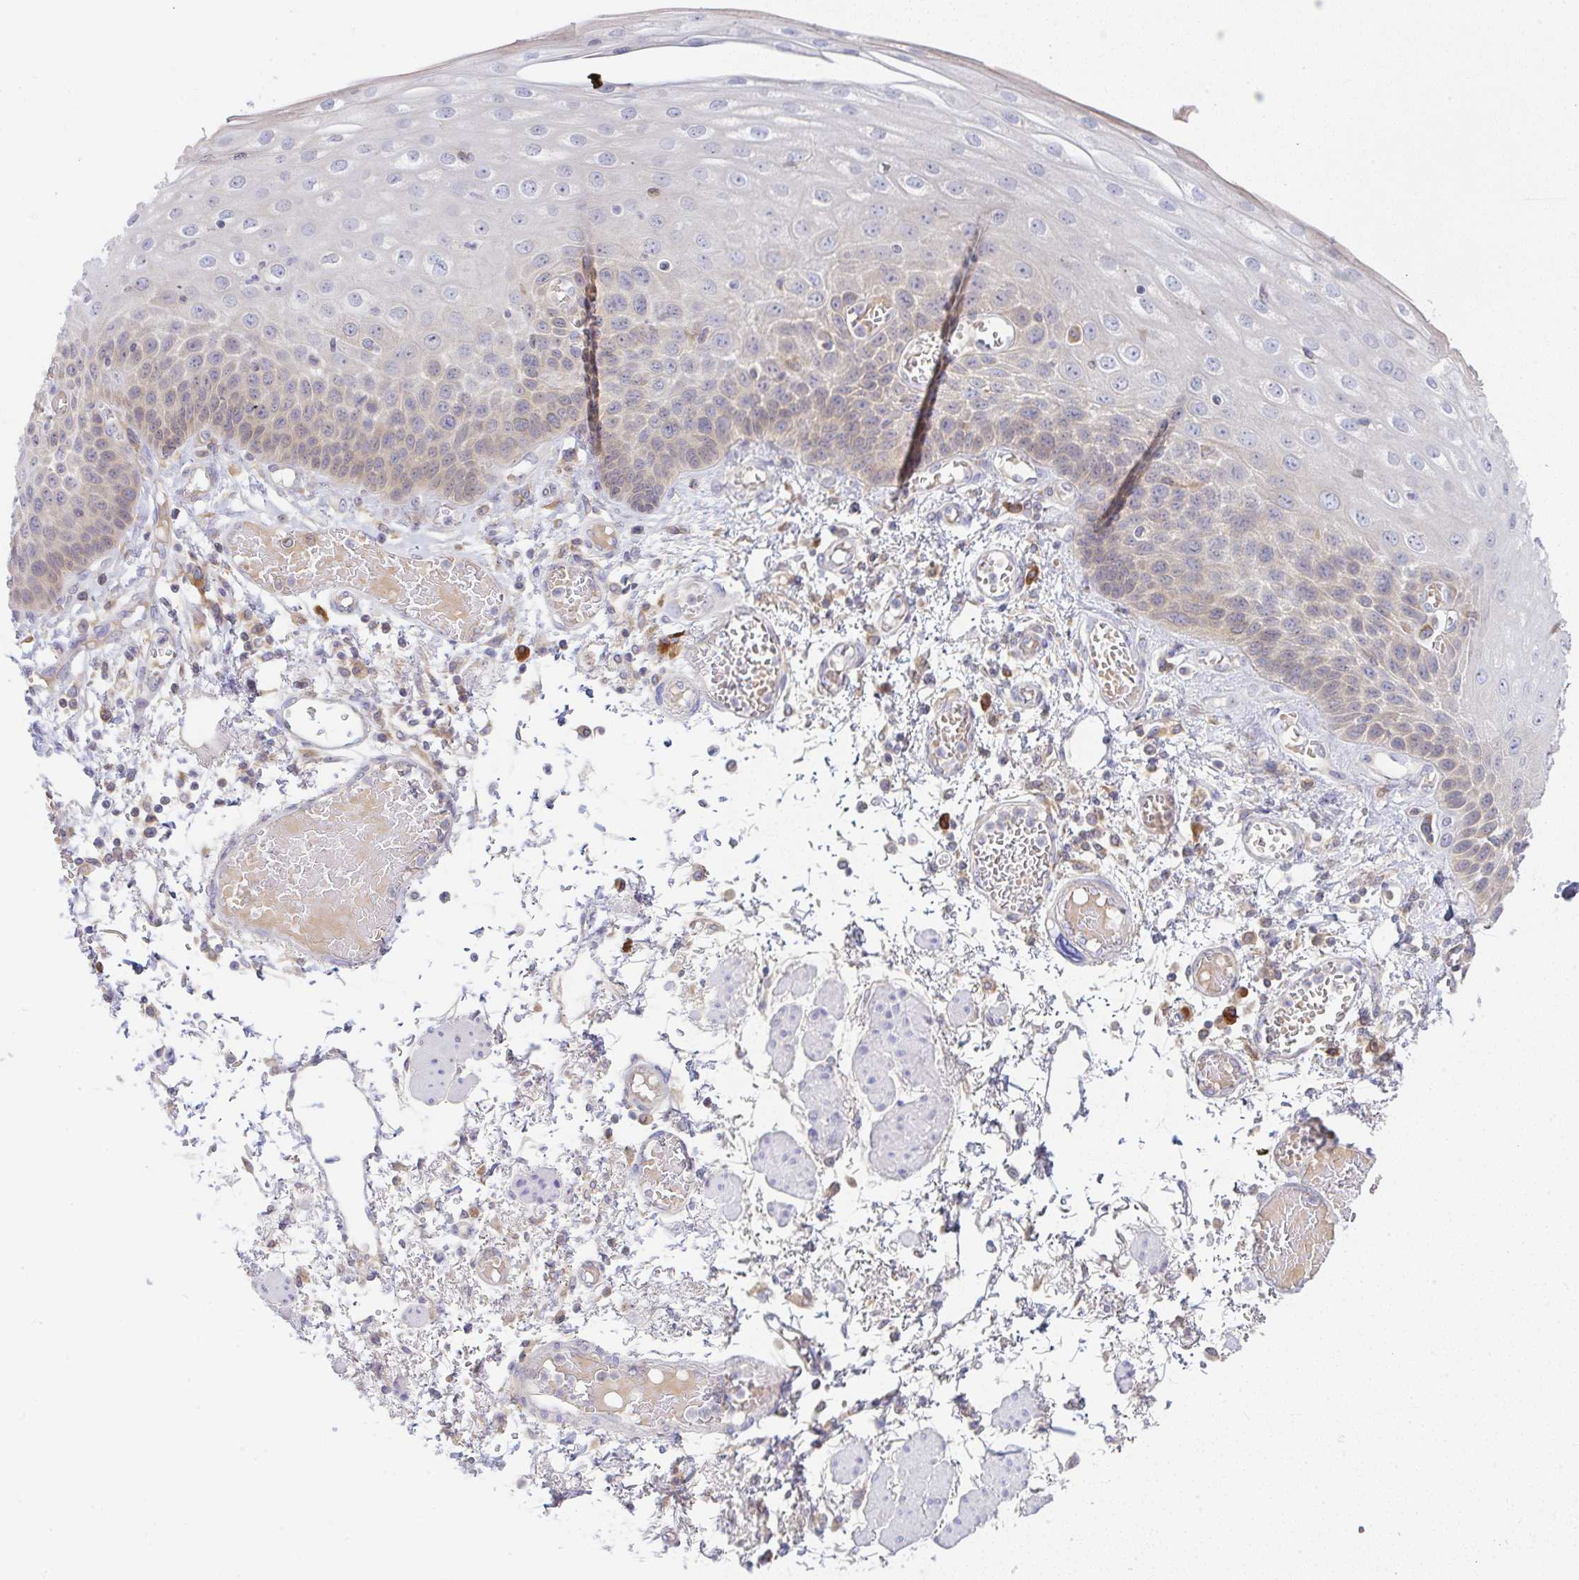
{"staining": {"intensity": "weak", "quantity": "25%-75%", "location": "cytoplasmic/membranous"}, "tissue": "esophagus", "cell_type": "Squamous epithelial cells", "image_type": "normal", "snomed": [{"axis": "morphology", "description": "Normal tissue, NOS"}, {"axis": "morphology", "description": "Adenocarcinoma, NOS"}, {"axis": "topography", "description": "Esophagus"}], "caption": "A photomicrograph showing weak cytoplasmic/membranous expression in about 25%-75% of squamous epithelial cells in benign esophagus, as visualized by brown immunohistochemical staining.", "gene": "DERL2", "patient": {"sex": "male", "age": 81}}